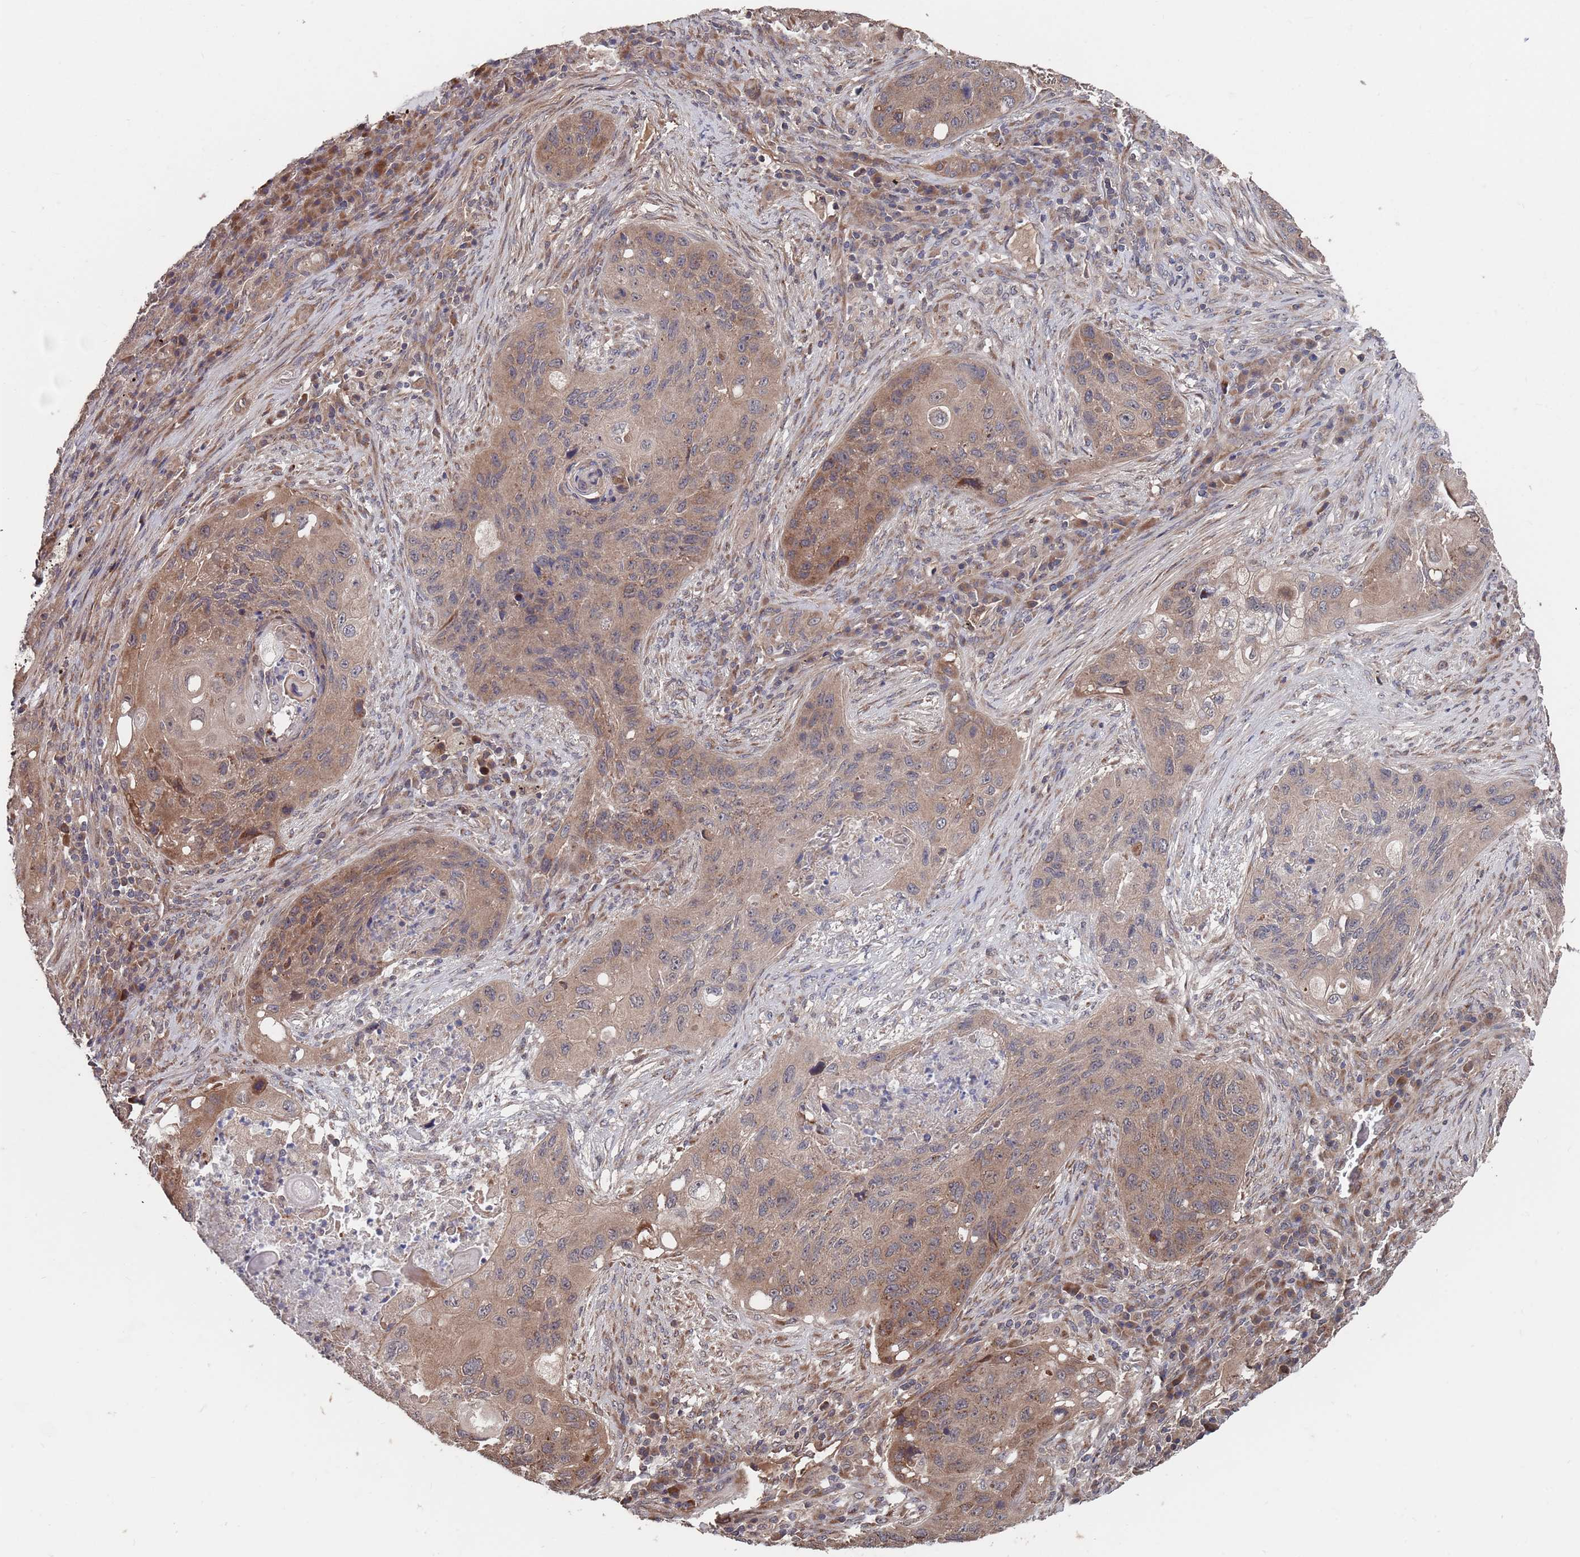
{"staining": {"intensity": "moderate", "quantity": ">75%", "location": "cytoplasmic/membranous"}, "tissue": "lung cancer", "cell_type": "Tumor cells", "image_type": "cancer", "snomed": [{"axis": "morphology", "description": "Squamous cell carcinoma, NOS"}, {"axis": "topography", "description": "Lung"}], "caption": "Brown immunohistochemical staining in squamous cell carcinoma (lung) displays moderate cytoplasmic/membranous expression in about >75% of tumor cells.", "gene": "UNC45A", "patient": {"sex": "female", "age": 63}}